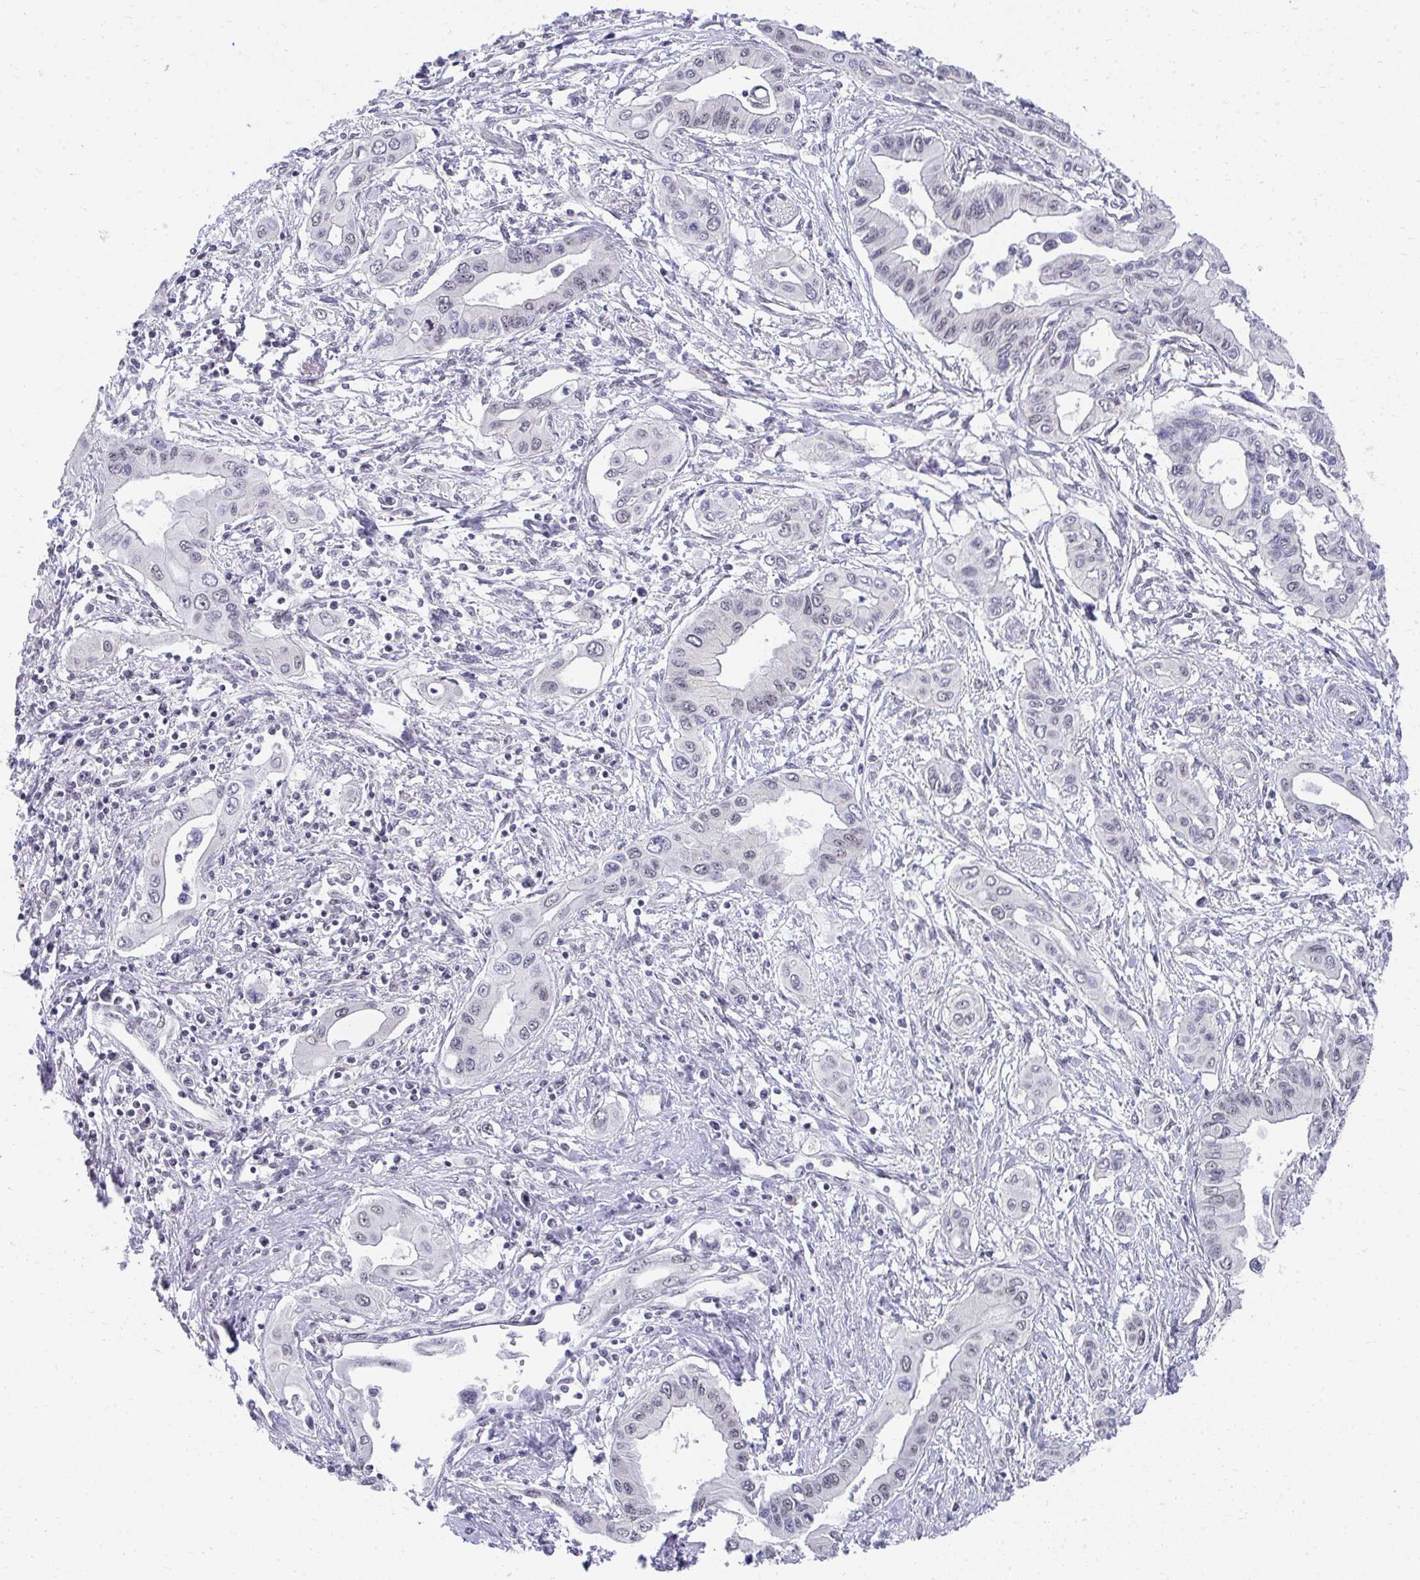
{"staining": {"intensity": "negative", "quantity": "none", "location": "none"}, "tissue": "pancreatic cancer", "cell_type": "Tumor cells", "image_type": "cancer", "snomed": [{"axis": "morphology", "description": "Adenocarcinoma, NOS"}, {"axis": "topography", "description": "Pancreas"}], "caption": "There is no significant staining in tumor cells of adenocarcinoma (pancreatic).", "gene": "HIRA", "patient": {"sex": "female", "age": 62}}